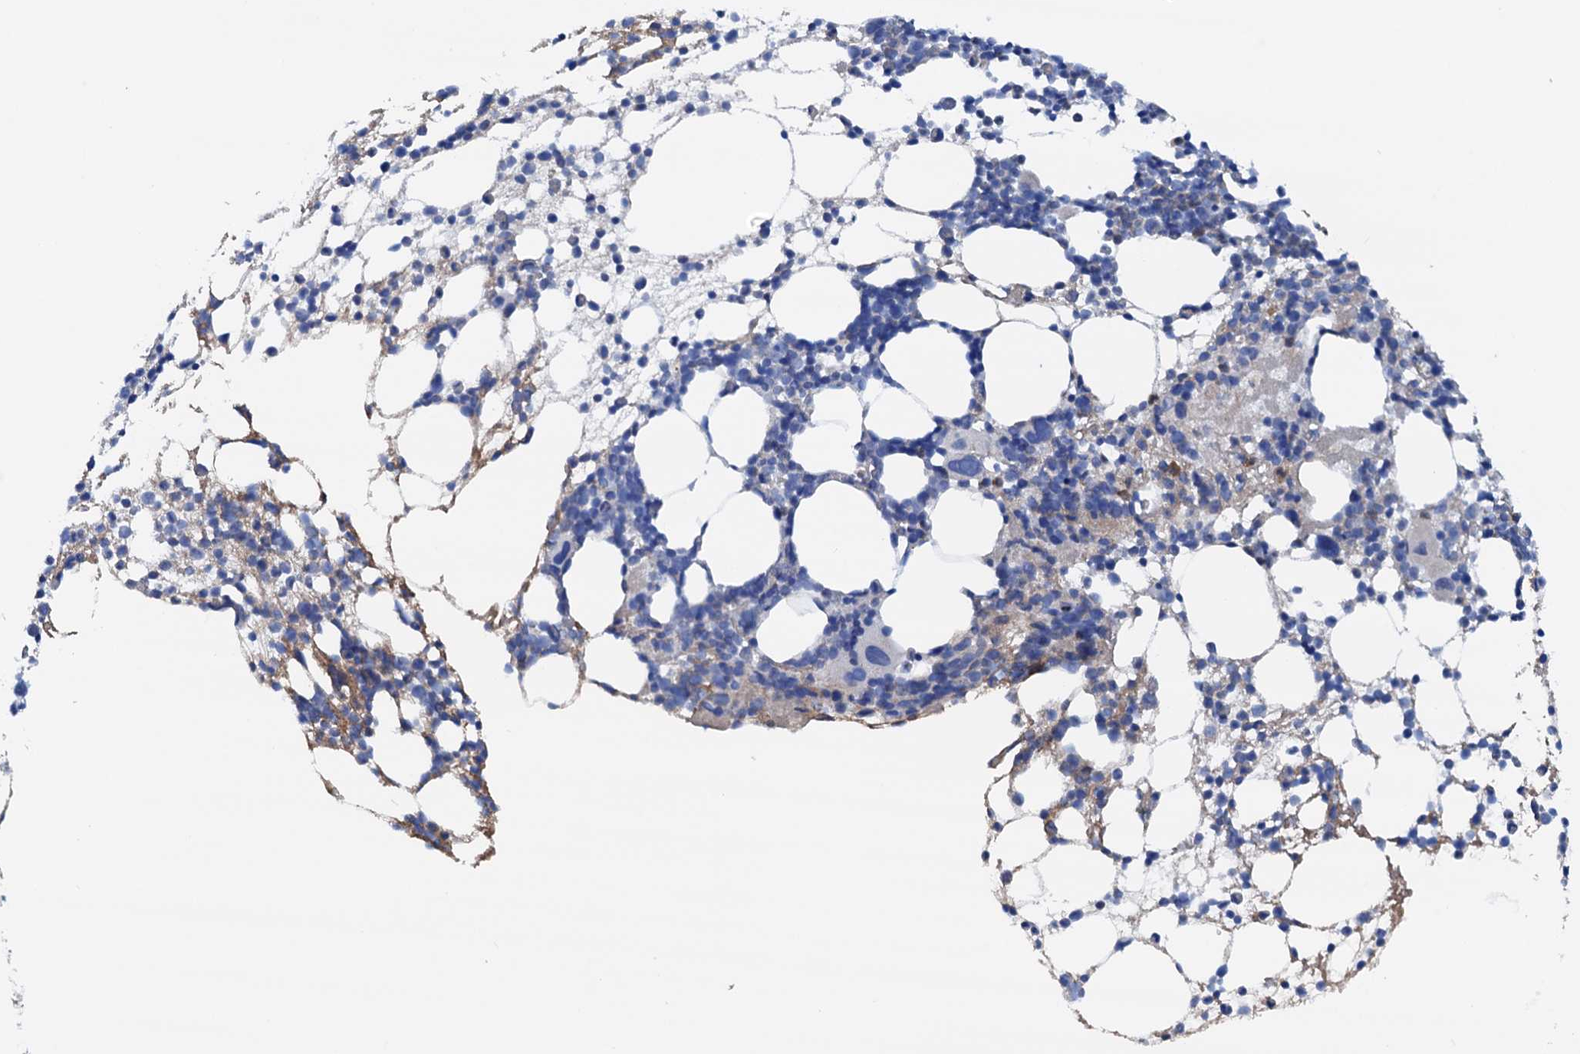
{"staining": {"intensity": "moderate", "quantity": "<25%", "location": "cytoplasmic/membranous"}, "tissue": "bone marrow", "cell_type": "Hematopoietic cells", "image_type": "normal", "snomed": [{"axis": "morphology", "description": "Normal tissue, NOS"}, {"axis": "topography", "description": "Bone marrow"}], "caption": "Brown immunohistochemical staining in benign bone marrow demonstrates moderate cytoplasmic/membranous expression in about <25% of hematopoietic cells.", "gene": "RASSF9", "patient": {"sex": "female", "age": 57}}